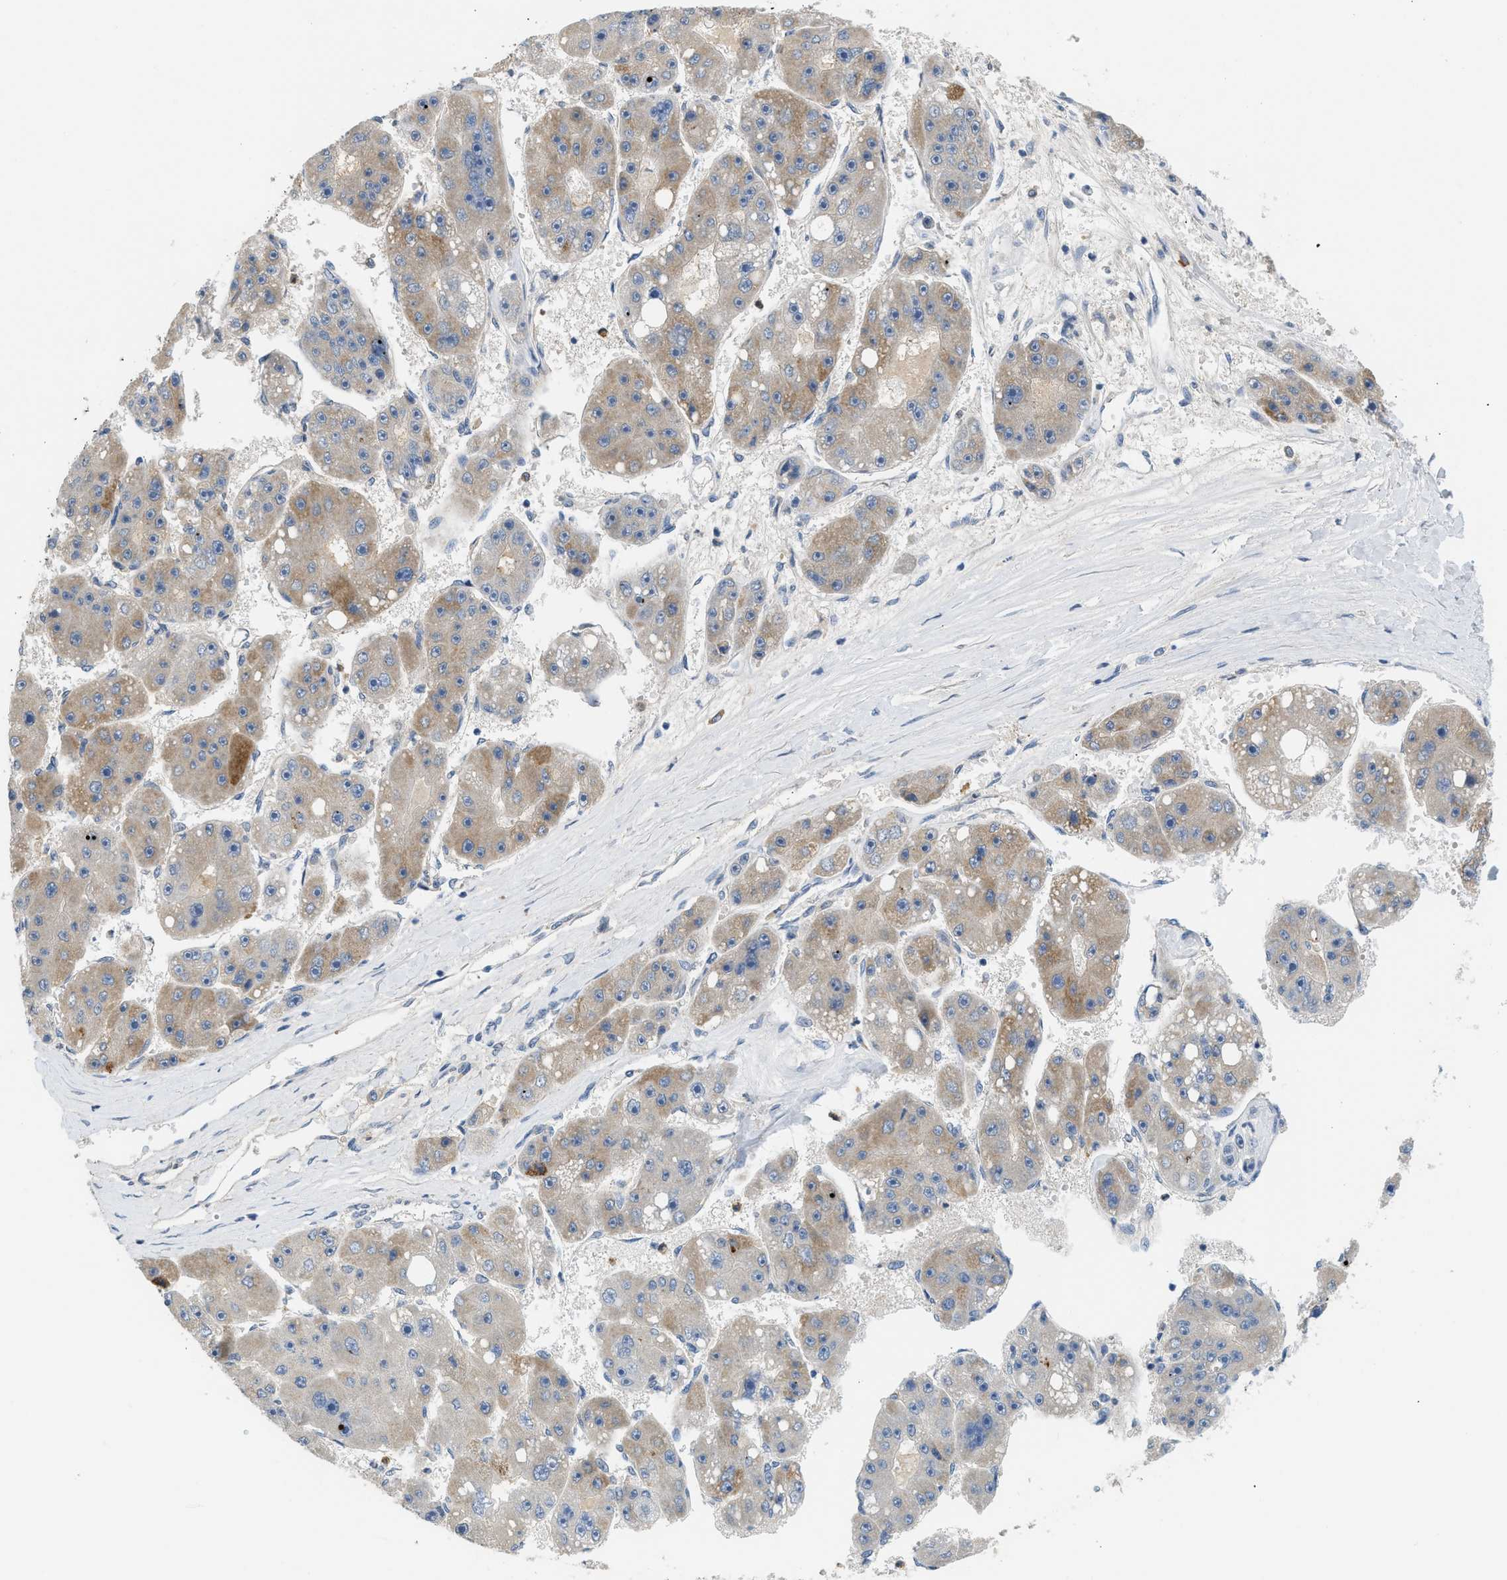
{"staining": {"intensity": "moderate", "quantity": "25%-75%", "location": "cytoplasmic/membranous"}, "tissue": "liver cancer", "cell_type": "Tumor cells", "image_type": "cancer", "snomed": [{"axis": "morphology", "description": "Carcinoma, Hepatocellular, NOS"}, {"axis": "topography", "description": "Liver"}], "caption": "Hepatocellular carcinoma (liver) stained with DAB immunohistochemistry (IHC) reveals medium levels of moderate cytoplasmic/membranous positivity in about 25%-75% of tumor cells.", "gene": "RHBDF2", "patient": {"sex": "female", "age": 61}}